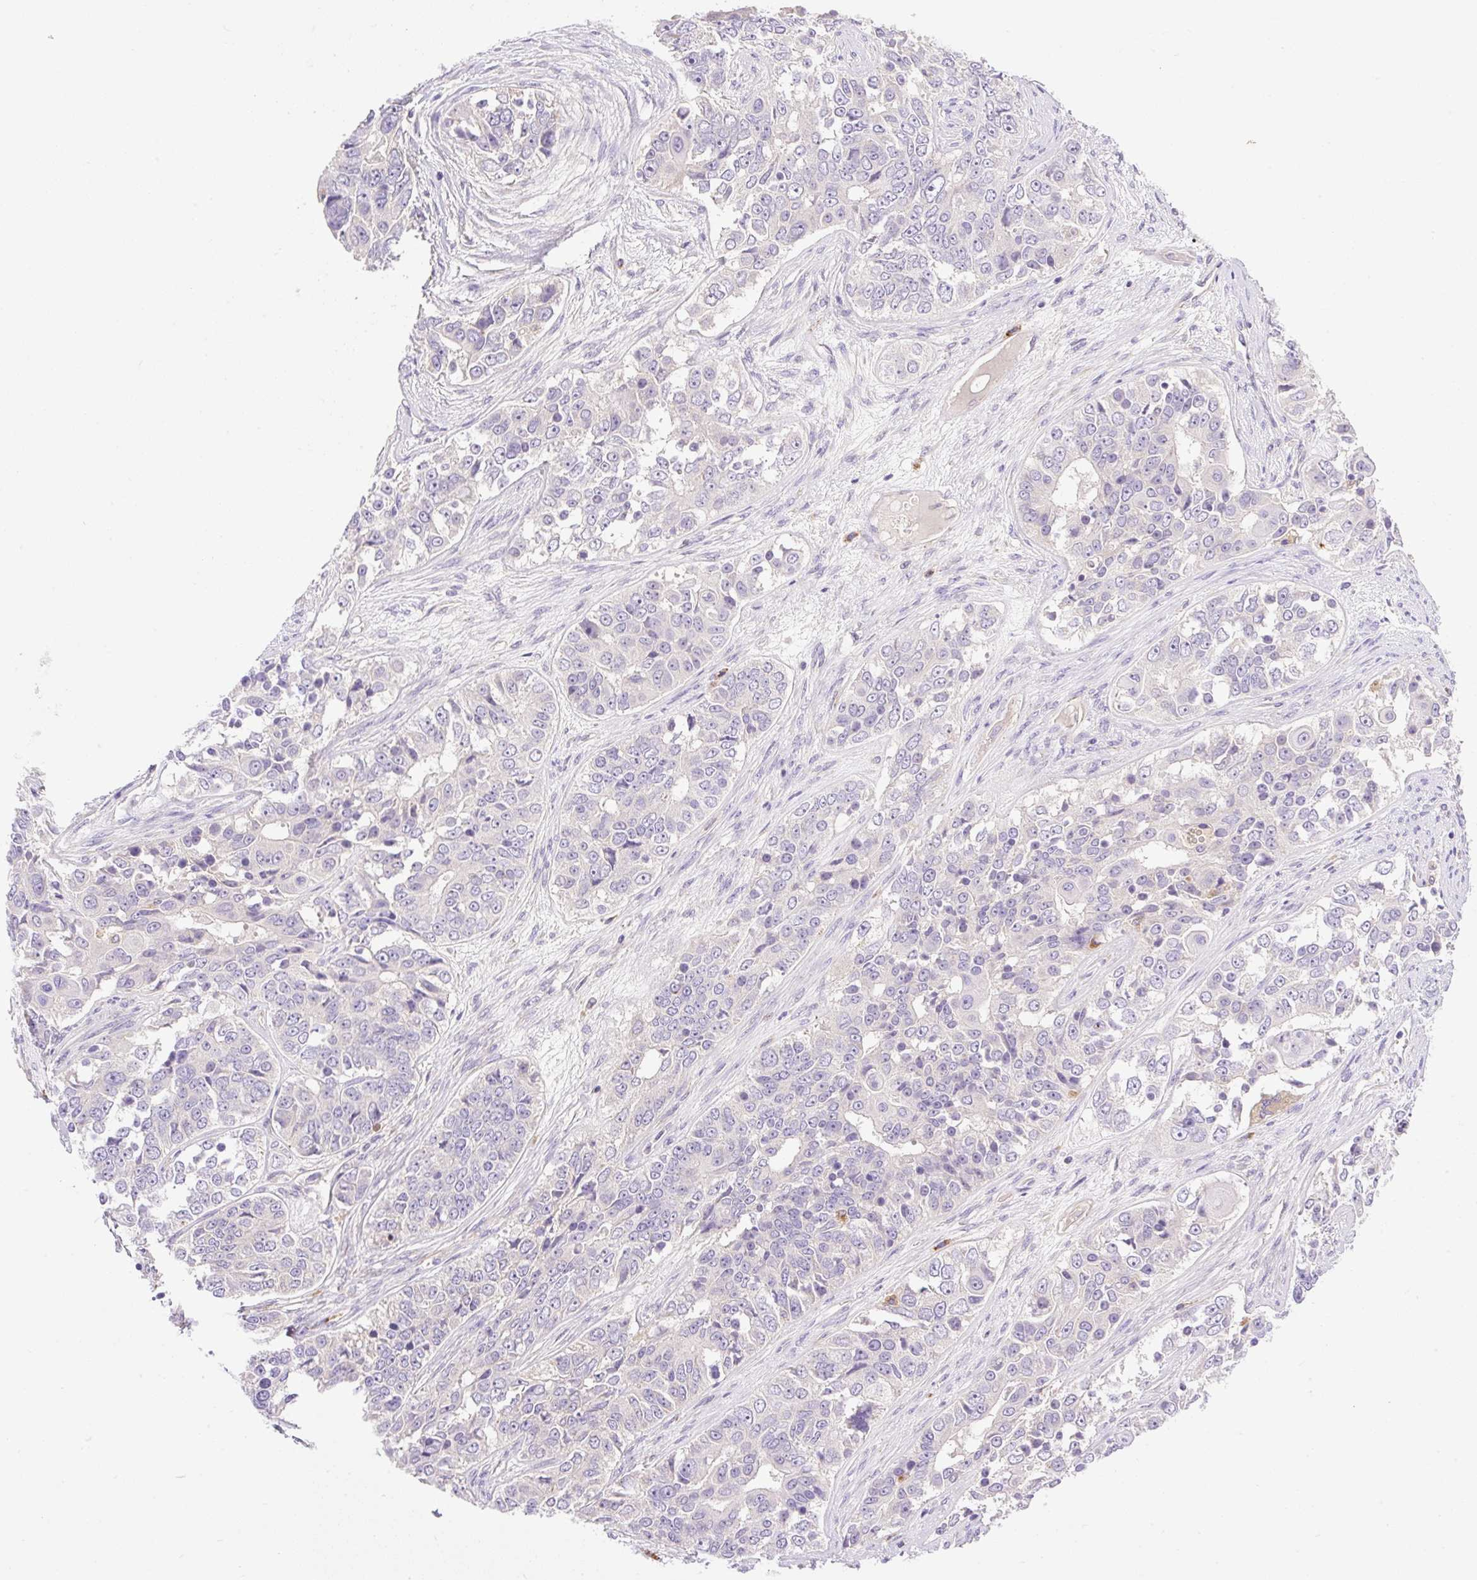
{"staining": {"intensity": "negative", "quantity": "none", "location": "none"}, "tissue": "ovarian cancer", "cell_type": "Tumor cells", "image_type": "cancer", "snomed": [{"axis": "morphology", "description": "Carcinoma, endometroid"}, {"axis": "topography", "description": "Ovary"}], "caption": "Protein analysis of ovarian endometroid carcinoma reveals no significant positivity in tumor cells. (DAB immunohistochemistry visualized using brightfield microscopy, high magnification).", "gene": "HEXB", "patient": {"sex": "female", "age": 51}}